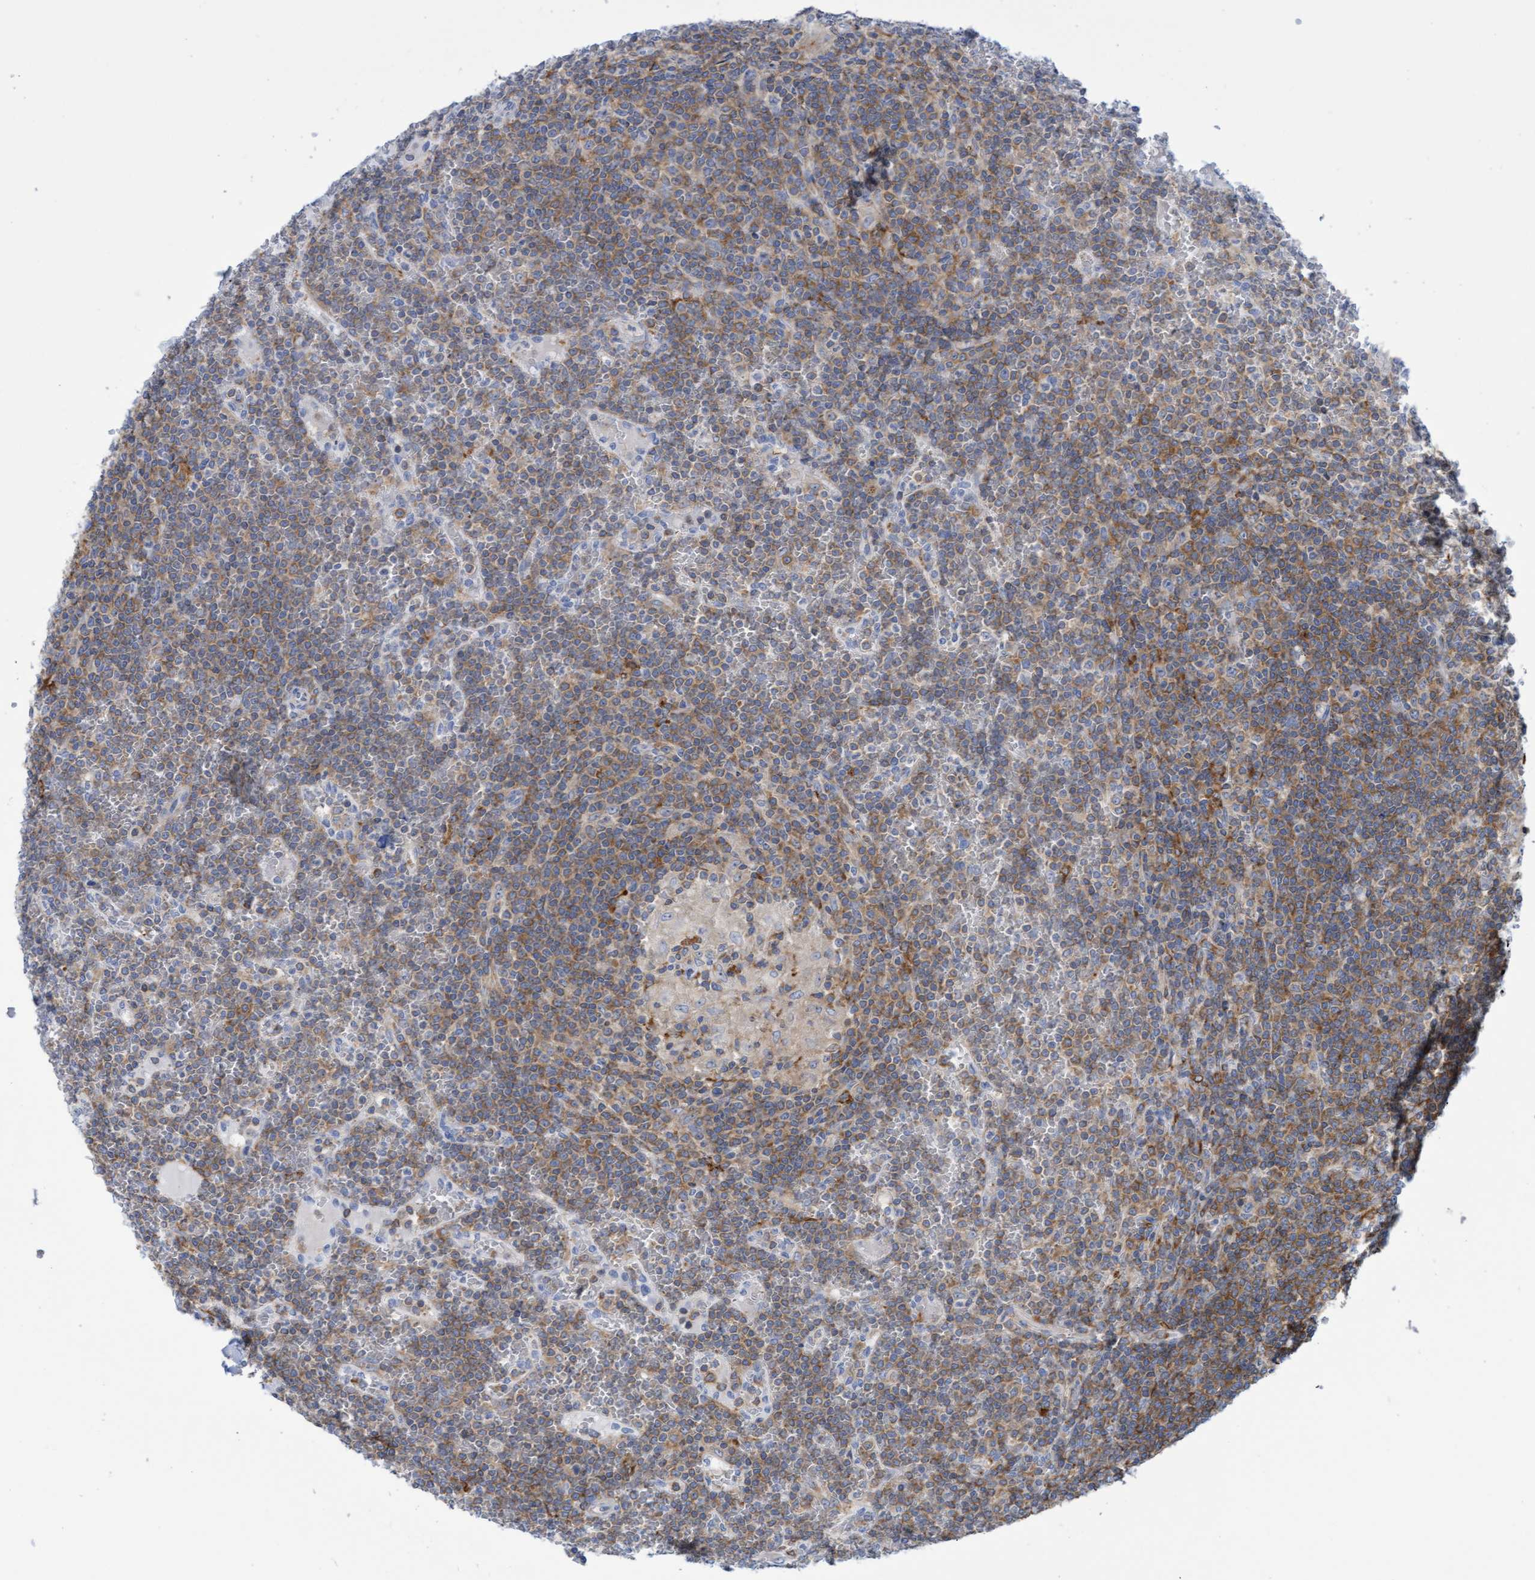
{"staining": {"intensity": "moderate", "quantity": "25%-75%", "location": "cytoplasmic/membranous"}, "tissue": "lymphoma", "cell_type": "Tumor cells", "image_type": "cancer", "snomed": [{"axis": "morphology", "description": "Malignant lymphoma, non-Hodgkin's type, Low grade"}, {"axis": "topography", "description": "Spleen"}], "caption": "IHC of human lymphoma demonstrates medium levels of moderate cytoplasmic/membranous positivity in about 25%-75% of tumor cells.", "gene": "FNBP1", "patient": {"sex": "female", "age": 19}}